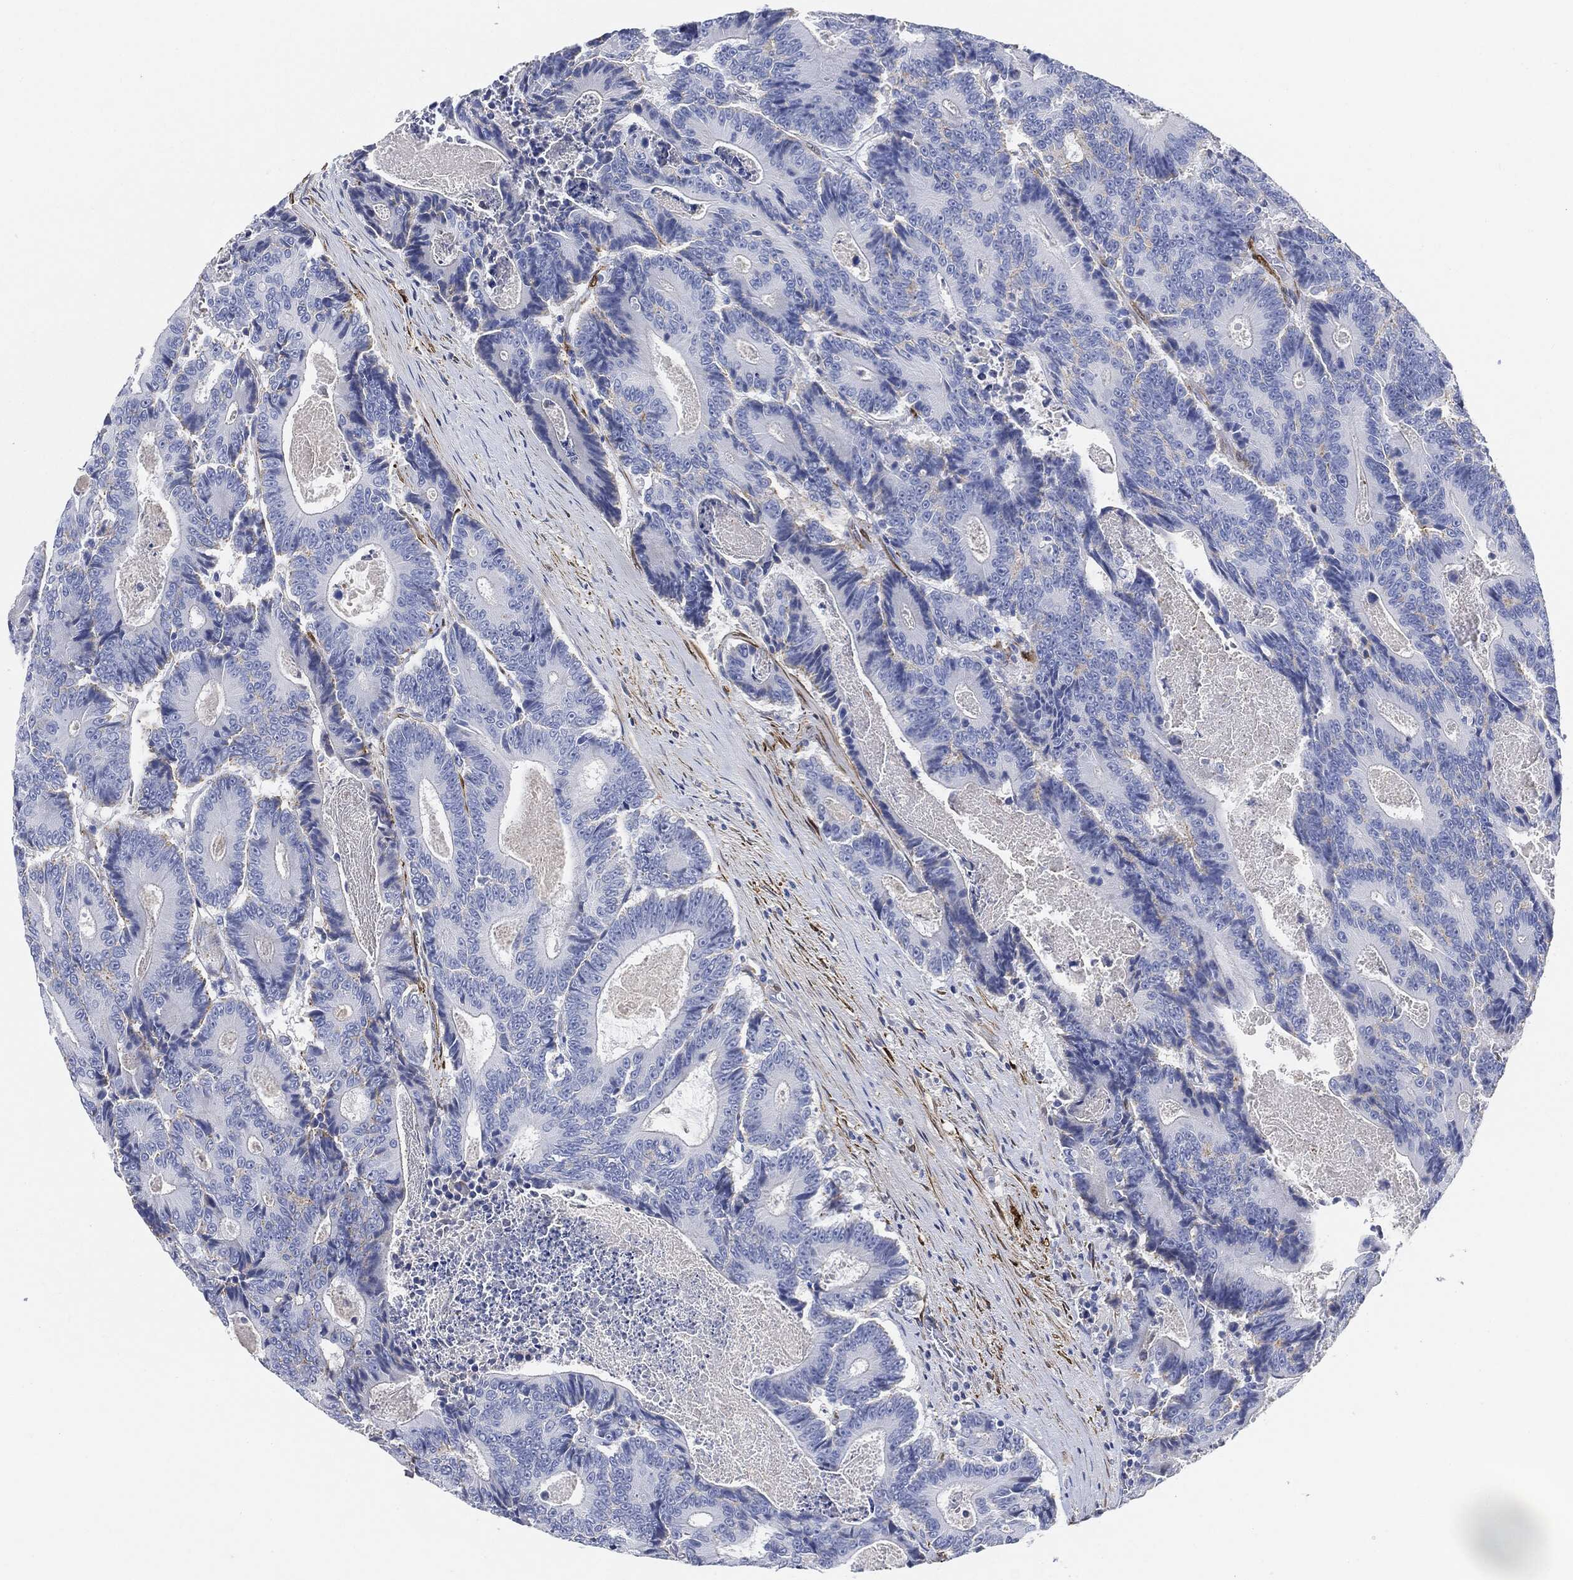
{"staining": {"intensity": "negative", "quantity": "none", "location": "none"}, "tissue": "colorectal cancer", "cell_type": "Tumor cells", "image_type": "cancer", "snomed": [{"axis": "morphology", "description": "Adenocarcinoma, NOS"}, {"axis": "topography", "description": "Colon"}], "caption": "This is an immunohistochemistry image of colorectal adenocarcinoma. There is no positivity in tumor cells.", "gene": "TAGLN", "patient": {"sex": "male", "age": 83}}